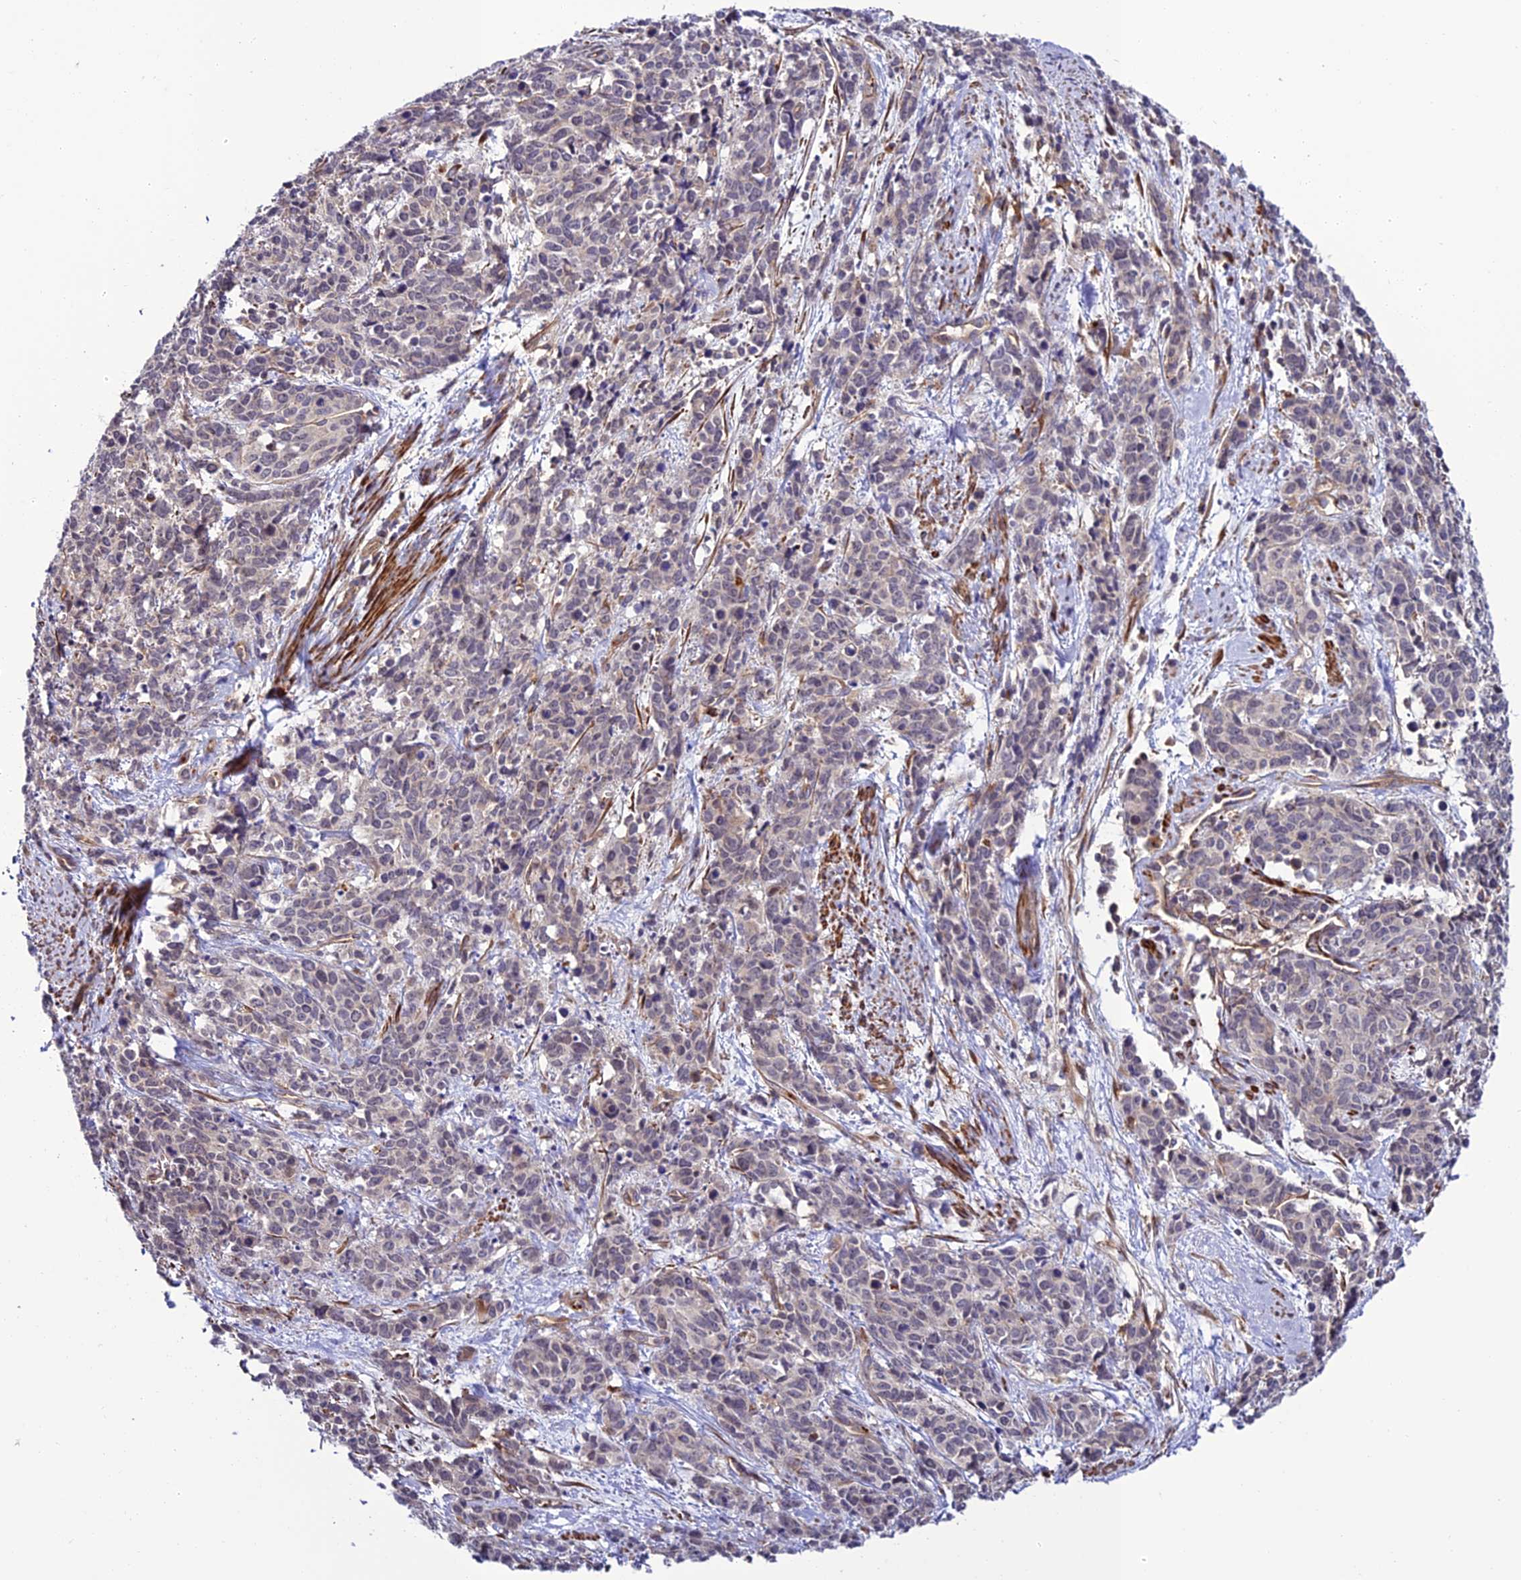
{"staining": {"intensity": "negative", "quantity": "none", "location": "none"}, "tissue": "cervical cancer", "cell_type": "Tumor cells", "image_type": "cancer", "snomed": [{"axis": "morphology", "description": "Squamous cell carcinoma, NOS"}, {"axis": "topography", "description": "Cervix"}], "caption": "Immunohistochemistry (IHC) histopathology image of cervical cancer (squamous cell carcinoma) stained for a protein (brown), which reveals no positivity in tumor cells.", "gene": "TNIP3", "patient": {"sex": "female", "age": 60}}